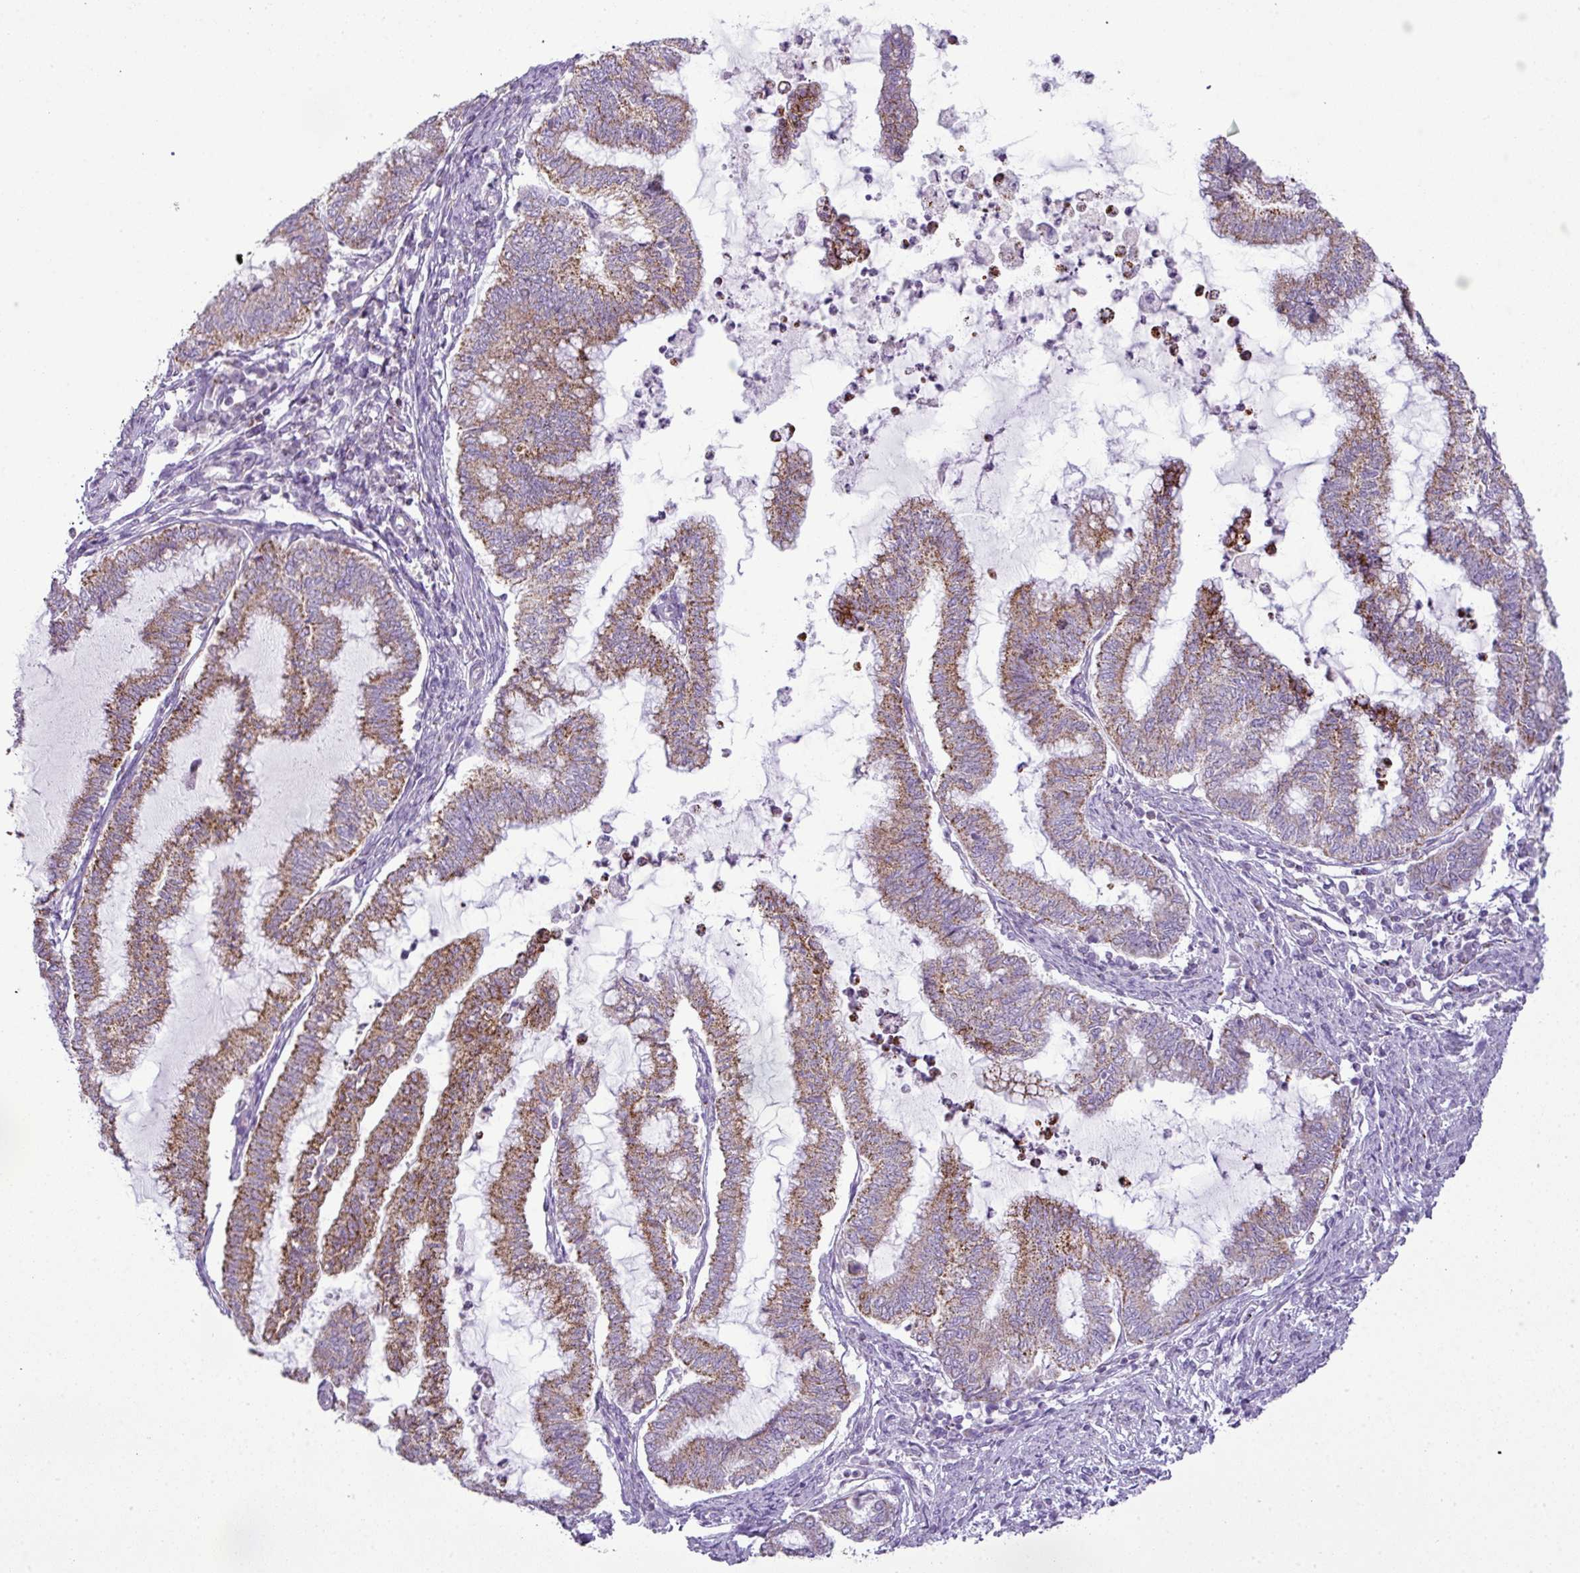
{"staining": {"intensity": "moderate", "quantity": ">75%", "location": "cytoplasmic/membranous"}, "tissue": "endometrial cancer", "cell_type": "Tumor cells", "image_type": "cancer", "snomed": [{"axis": "morphology", "description": "Adenocarcinoma, NOS"}, {"axis": "topography", "description": "Endometrium"}], "caption": "This histopathology image displays immunohistochemistry staining of endometrial cancer, with medium moderate cytoplasmic/membranous staining in about >75% of tumor cells.", "gene": "ZNF81", "patient": {"sex": "female", "age": 79}}